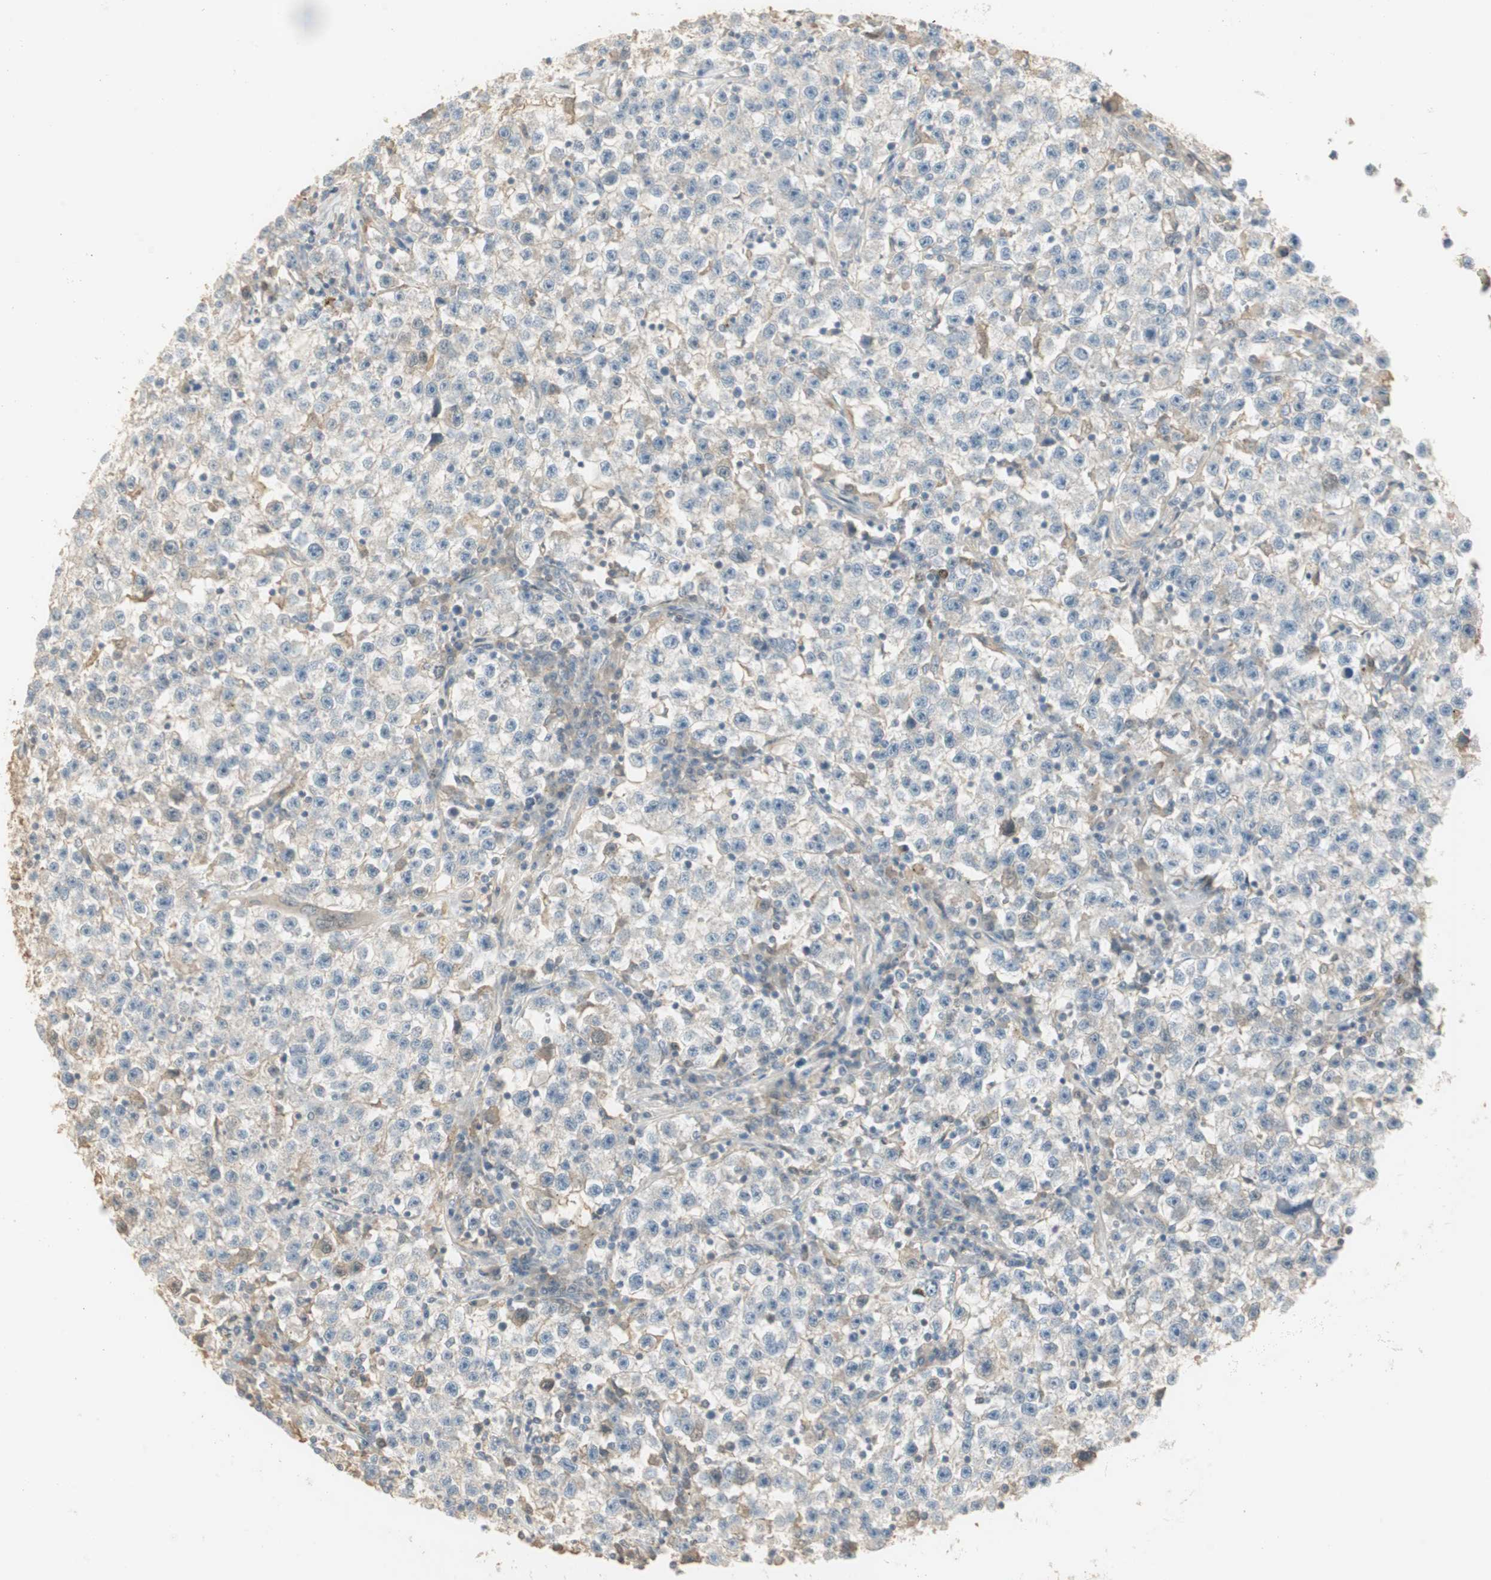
{"staining": {"intensity": "negative", "quantity": "none", "location": "none"}, "tissue": "testis cancer", "cell_type": "Tumor cells", "image_type": "cancer", "snomed": [{"axis": "morphology", "description": "Seminoma, NOS"}, {"axis": "topography", "description": "Testis"}], "caption": "Tumor cells are negative for protein expression in human testis cancer (seminoma).", "gene": "RUNX2", "patient": {"sex": "male", "age": 22}}